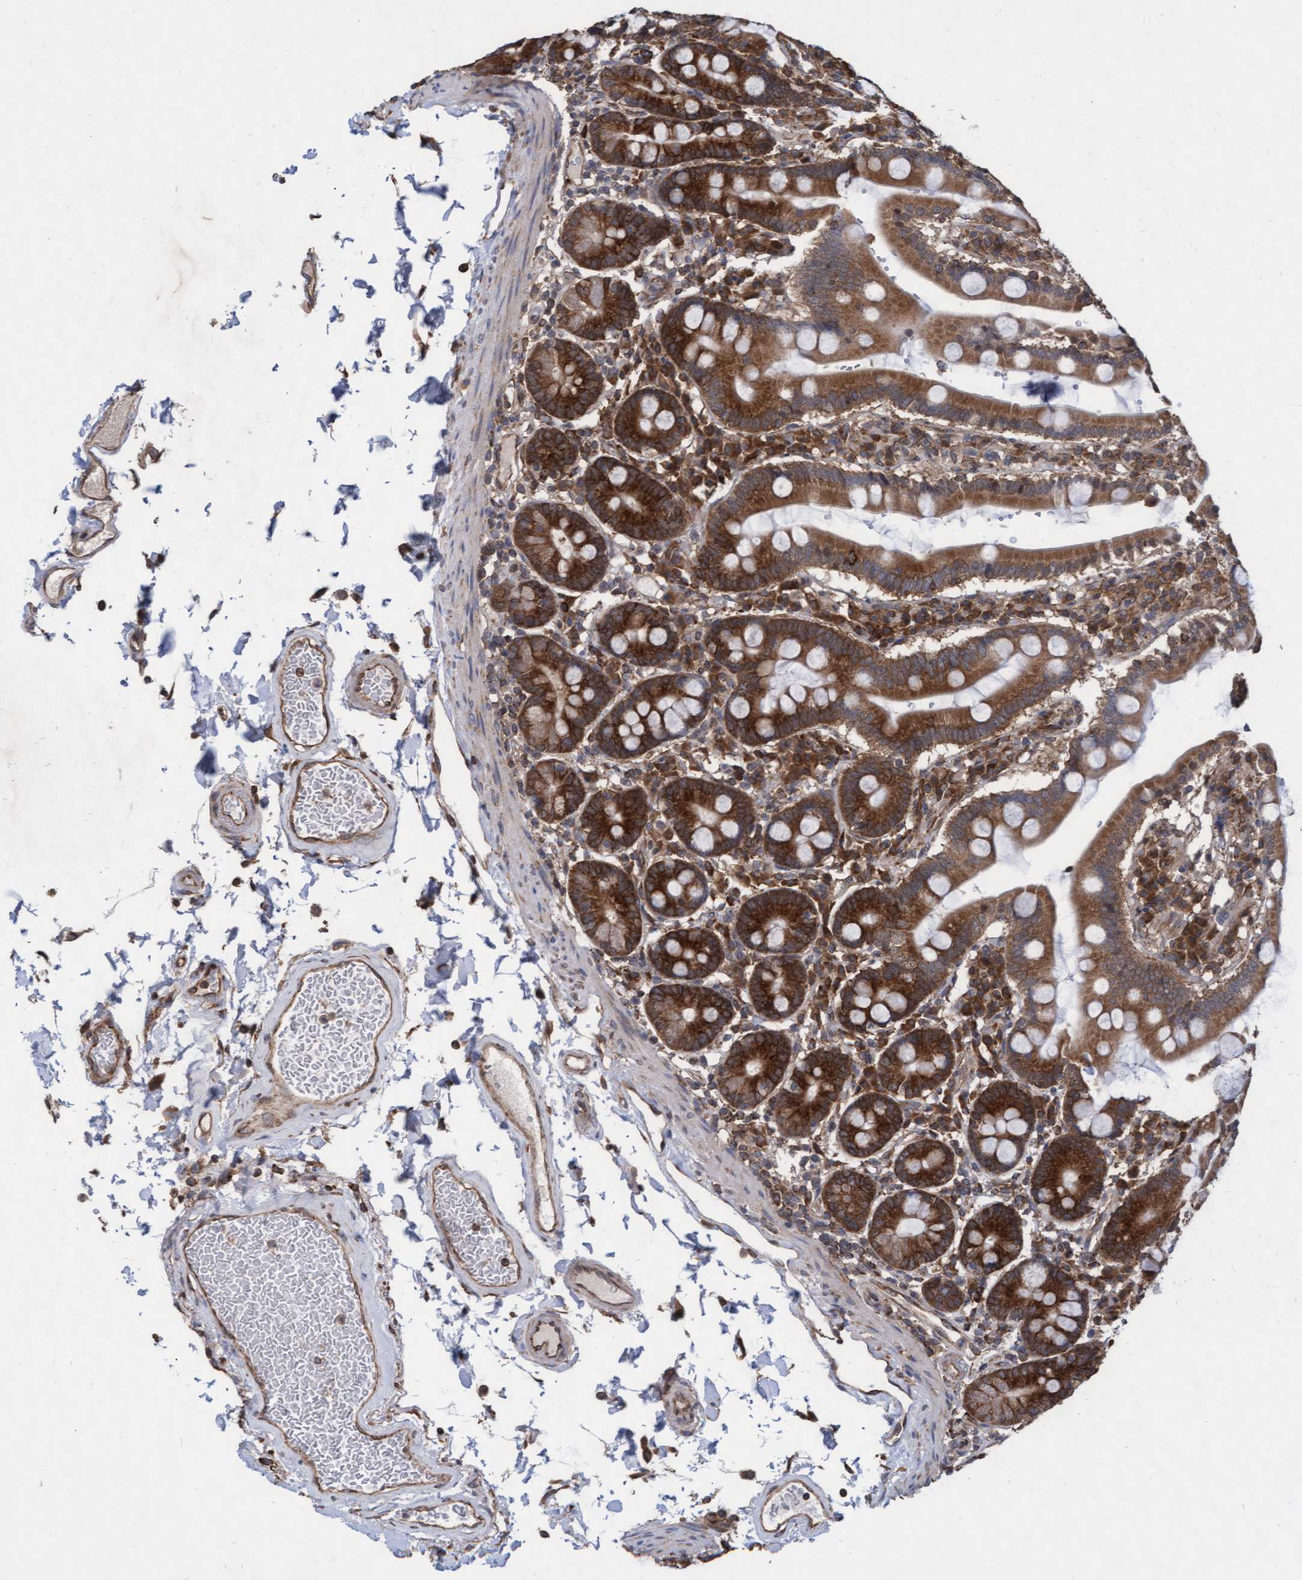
{"staining": {"intensity": "strong", "quantity": ">75%", "location": "cytoplasmic/membranous"}, "tissue": "duodenum", "cell_type": "Glandular cells", "image_type": "normal", "snomed": [{"axis": "morphology", "description": "Normal tissue, NOS"}, {"axis": "topography", "description": "Small intestine, NOS"}], "caption": "Protein staining reveals strong cytoplasmic/membranous positivity in about >75% of glandular cells in normal duodenum.", "gene": "ABCF2", "patient": {"sex": "female", "age": 71}}